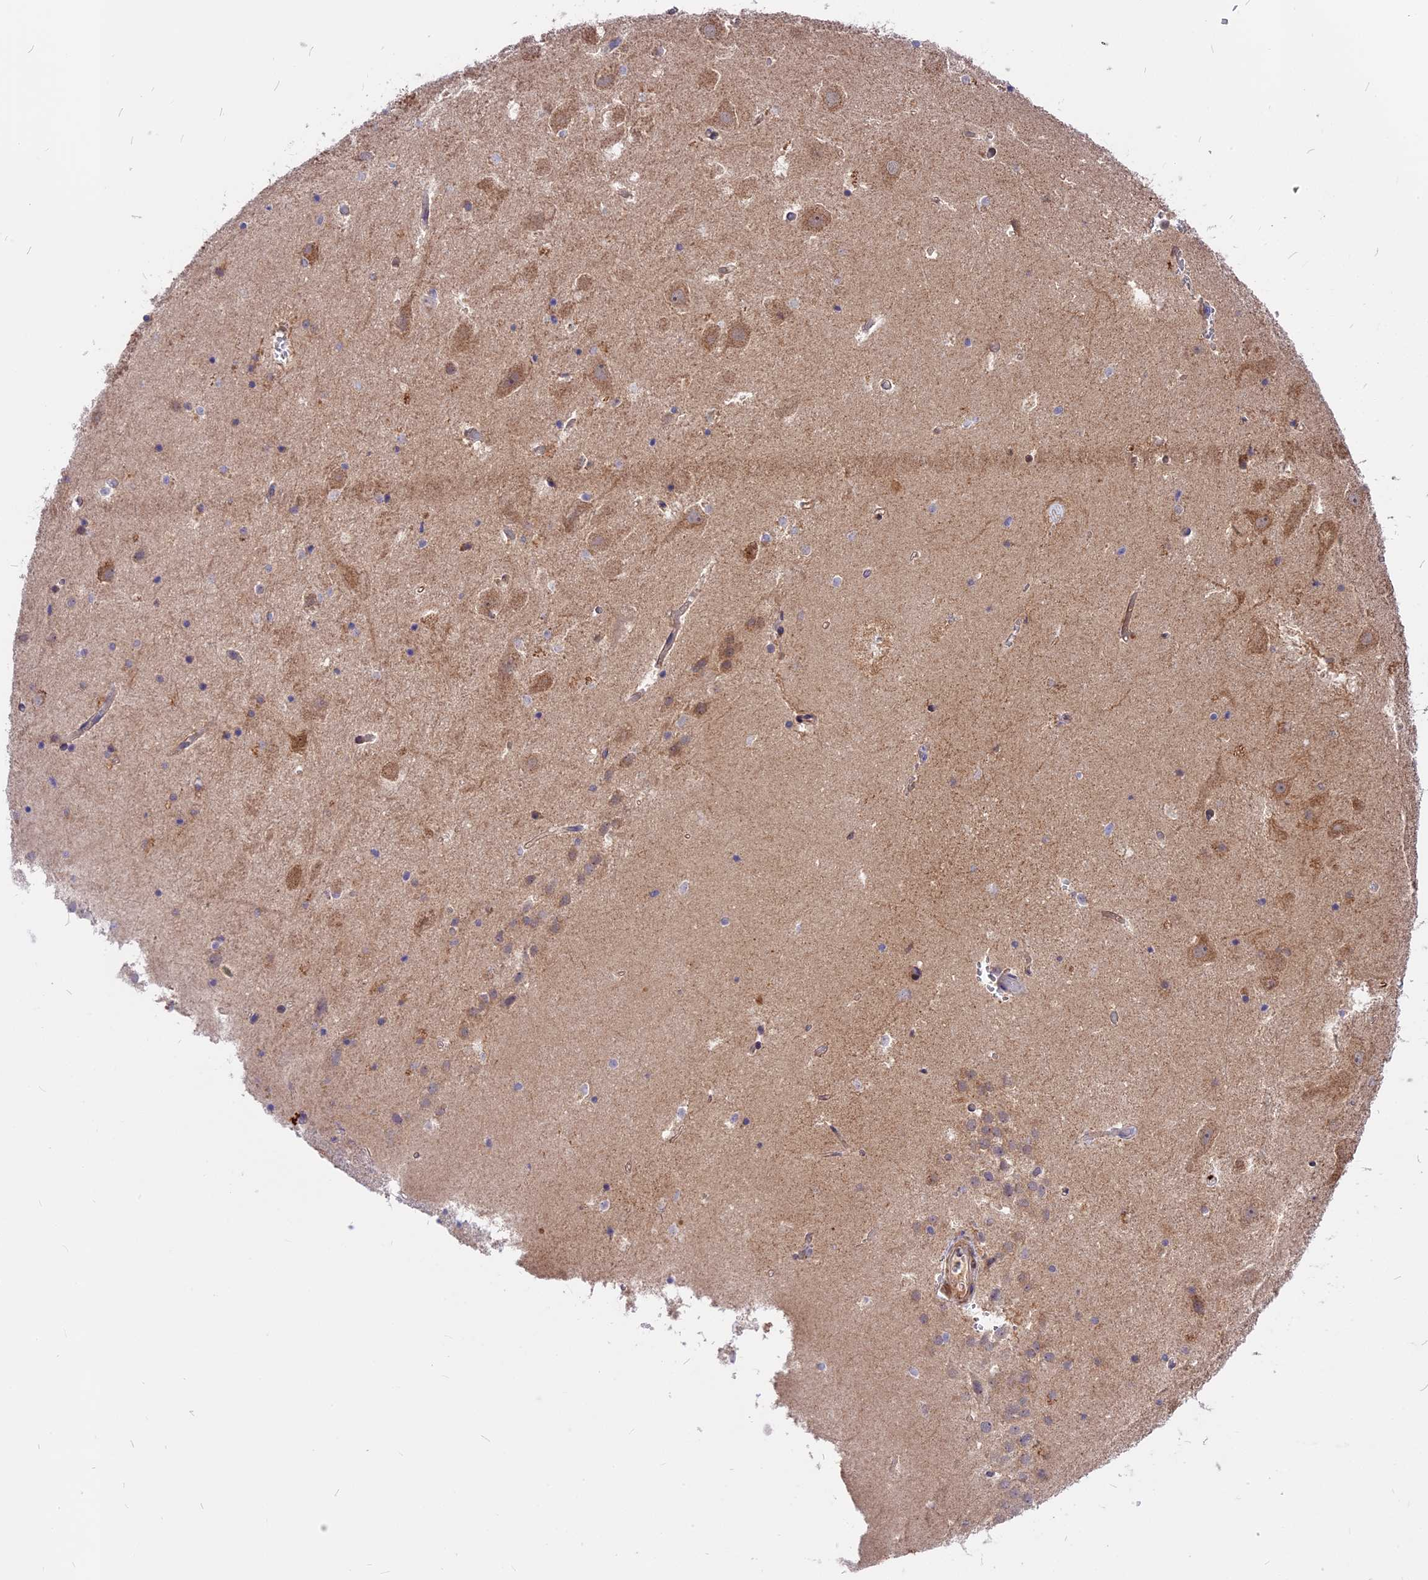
{"staining": {"intensity": "negative", "quantity": "none", "location": "none"}, "tissue": "hippocampus", "cell_type": "Glial cells", "image_type": "normal", "snomed": [{"axis": "morphology", "description": "Normal tissue, NOS"}, {"axis": "topography", "description": "Hippocampus"}], "caption": "Immunohistochemical staining of normal human hippocampus reveals no significant positivity in glial cells.", "gene": "COX17", "patient": {"sex": "female", "age": 52}}